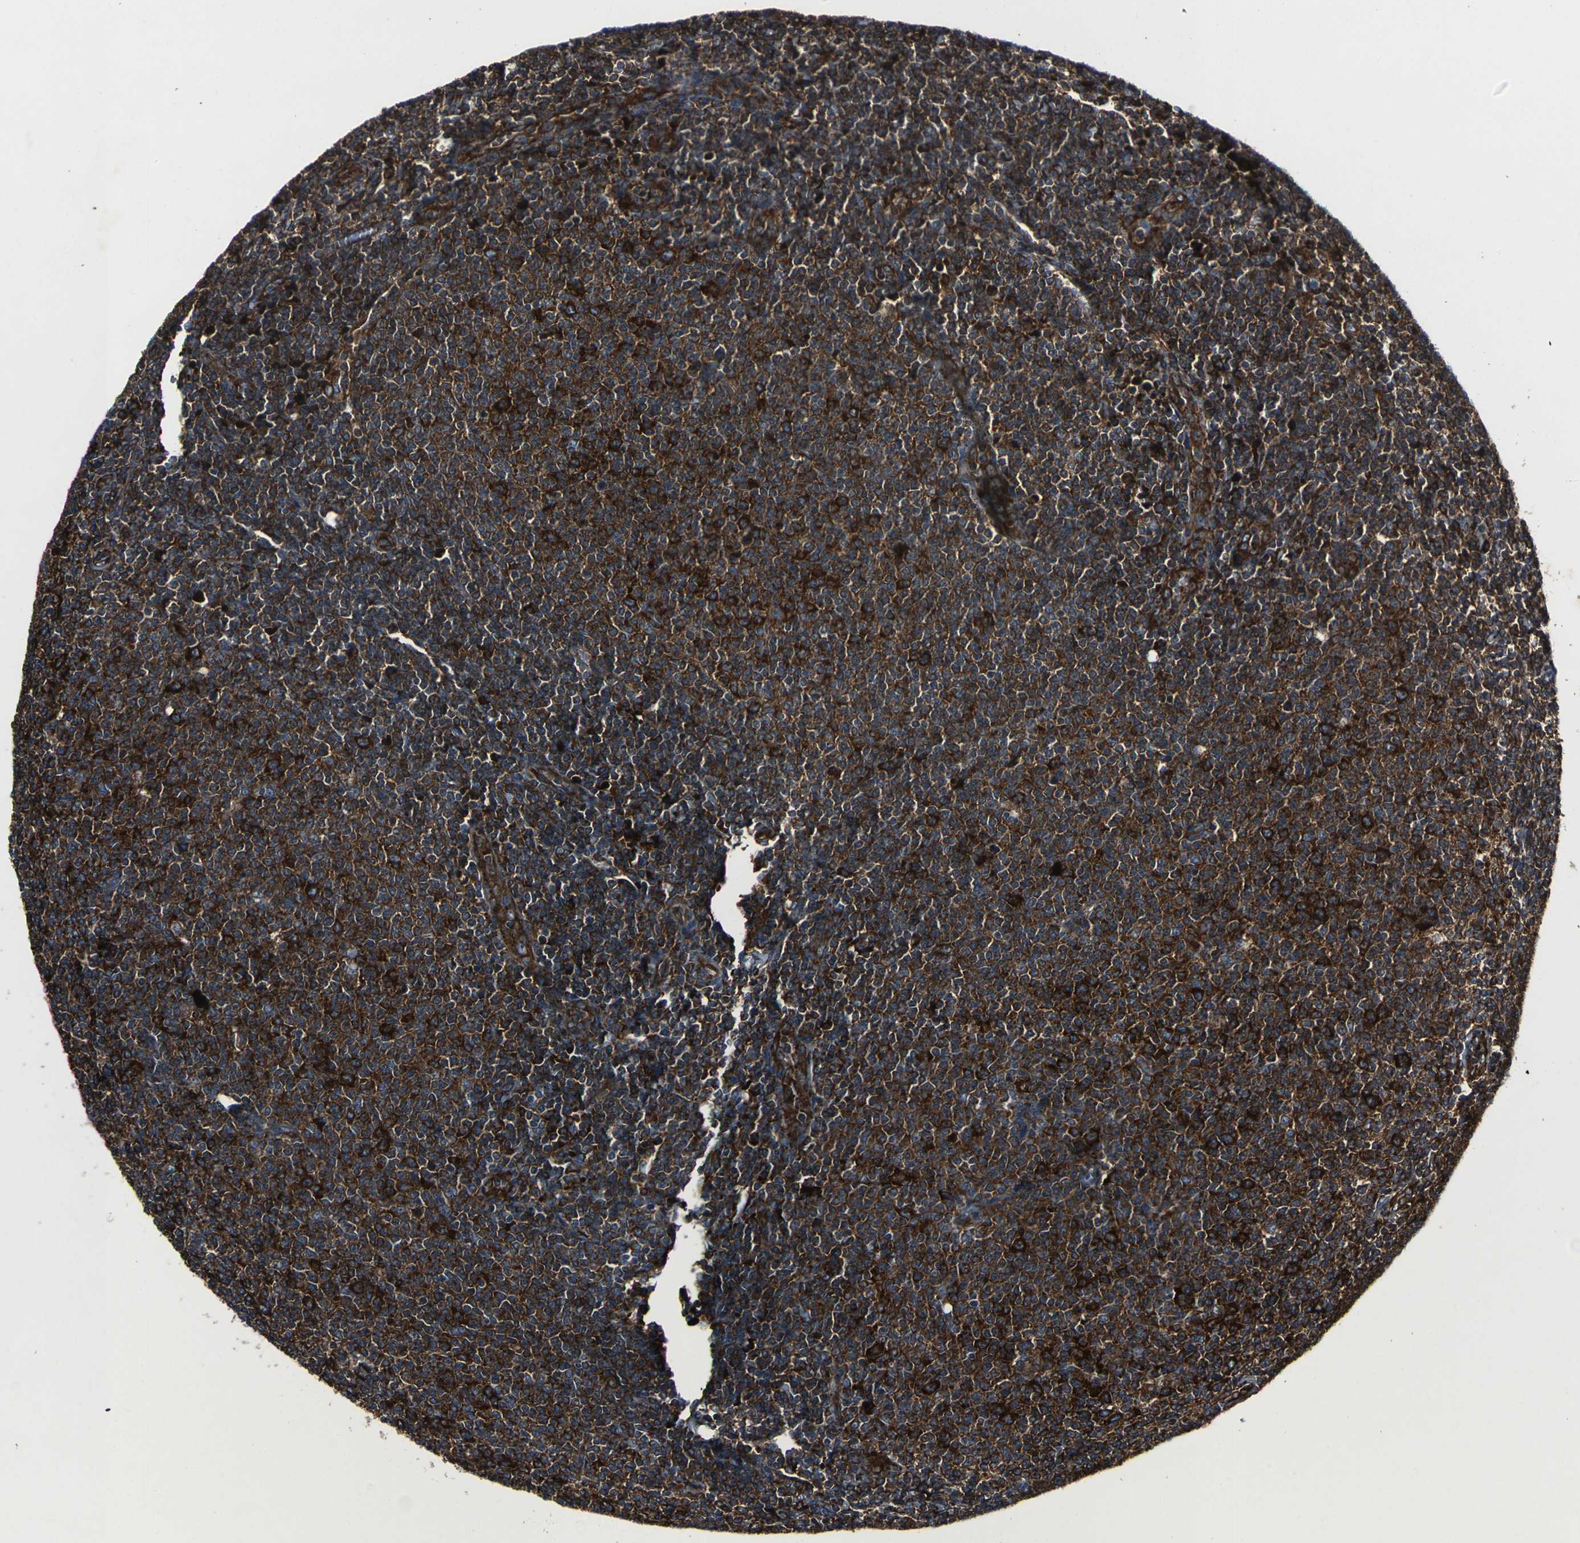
{"staining": {"intensity": "strong", "quantity": ">75%", "location": "cytoplasmic/membranous"}, "tissue": "lymphoma", "cell_type": "Tumor cells", "image_type": "cancer", "snomed": [{"axis": "morphology", "description": "Malignant lymphoma, non-Hodgkin's type, Low grade"}, {"axis": "topography", "description": "Lymph node"}], "caption": "IHC (DAB) staining of human malignant lymphoma, non-Hodgkin's type (low-grade) shows strong cytoplasmic/membranous protein staining in about >75% of tumor cells. (DAB (3,3'-diaminobenzidine) IHC, brown staining for protein, blue staining for nuclei).", "gene": "MARCHF2", "patient": {"sex": "male", "age": 66}}